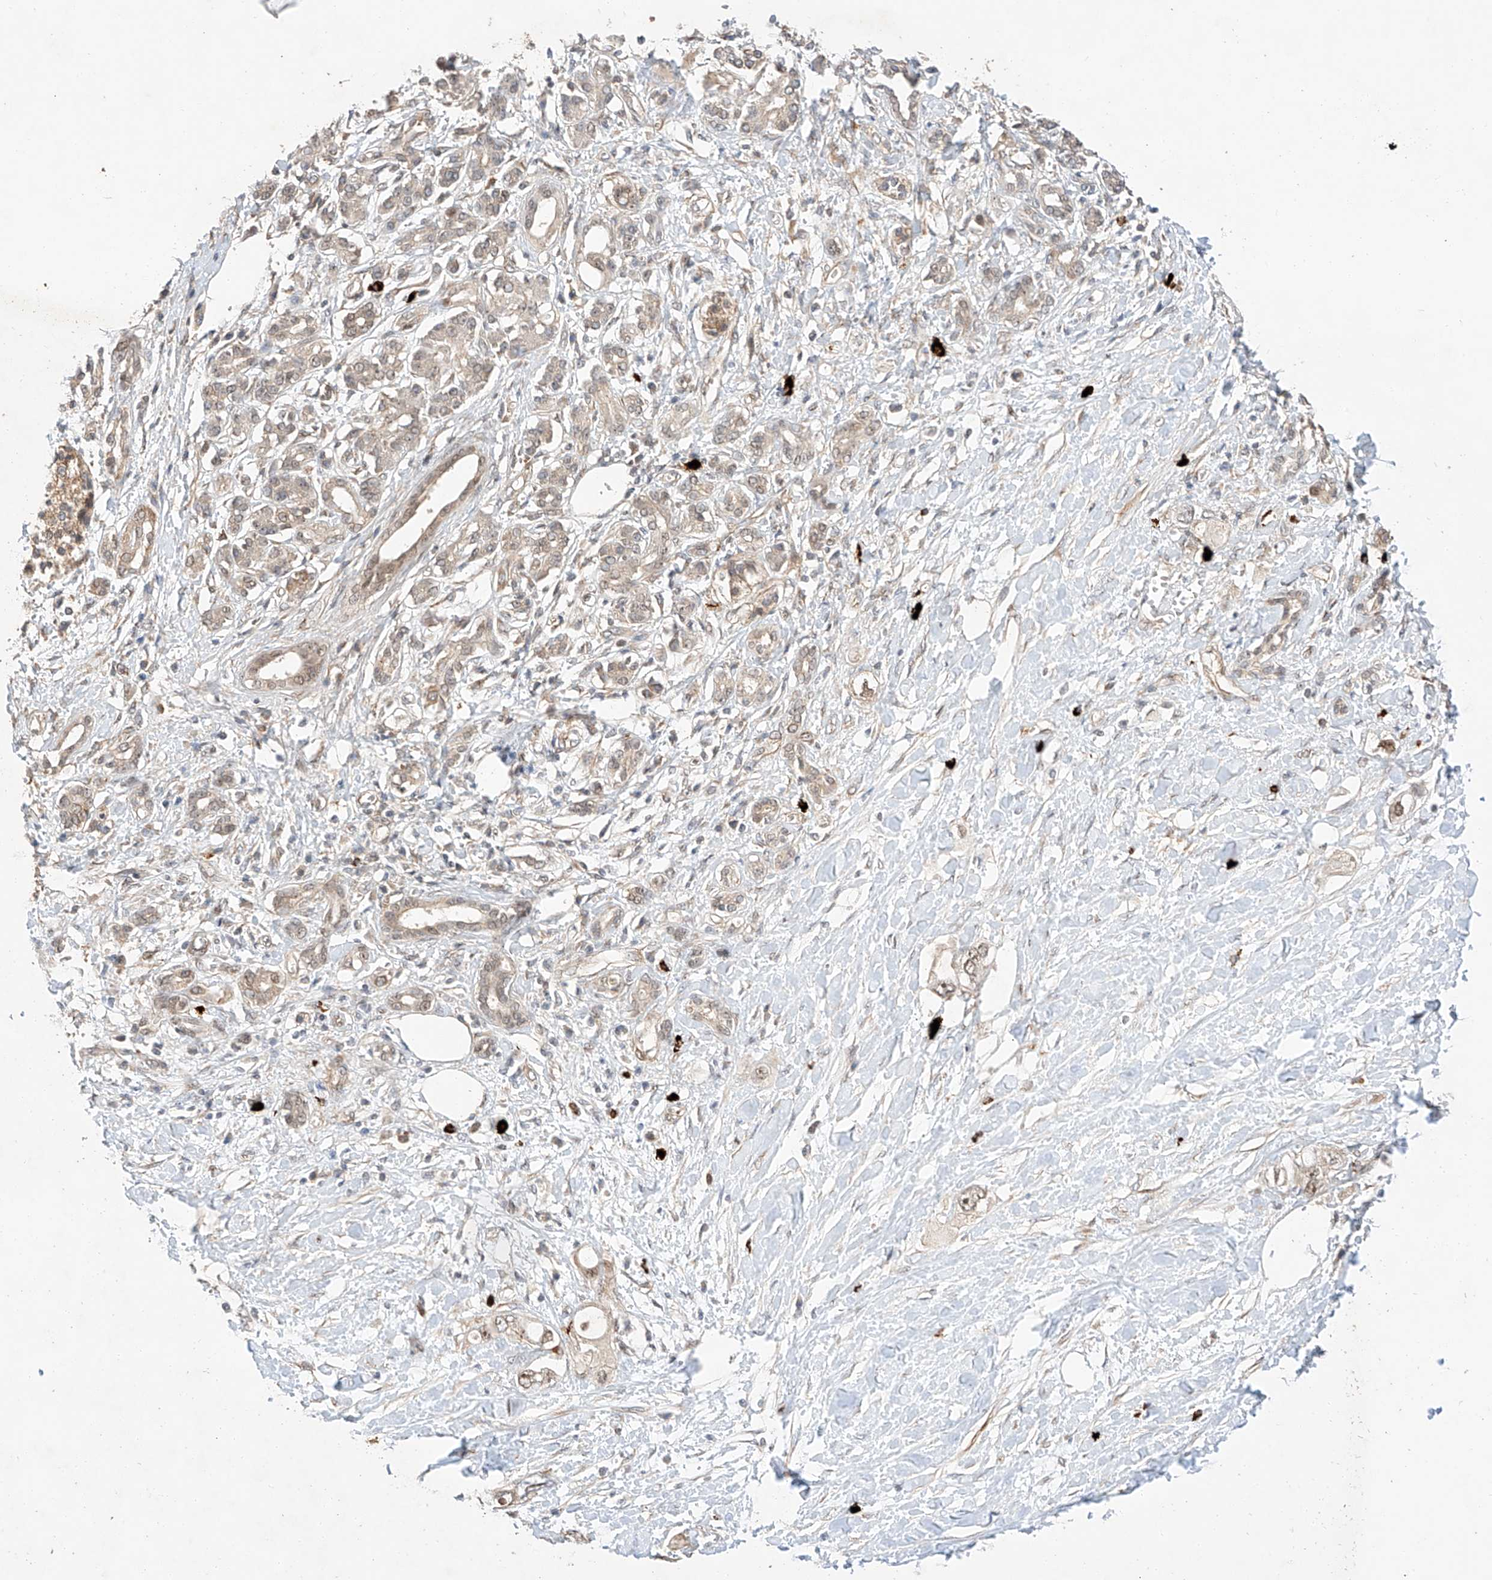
{"staining": {"intensity": "weak", "quantity": "25%-75%", "location": "nuclear"}, "tissue": "pancreatic cancer", "cell_type": "Tumor cells", "image_type": "cancer", "snomed": [{"axis": "morphology", "description": "Adenocarcinoma, NOS"}, {"axis": "topography", "description": "Pancreas"}], "caption": "The micrograph demonstrates a brown stain indicating the presence of a protein in the nuclear of tumor cells in pancreatic cancer. The staining is performed using DAB (3,3'-diaminobenzidine) brown chromogen to label protein expression. The nuclei are counter-stained blue using hematoxylin.", "gene": "RAB23", "patient": {"sex": "female", "age": 56}}